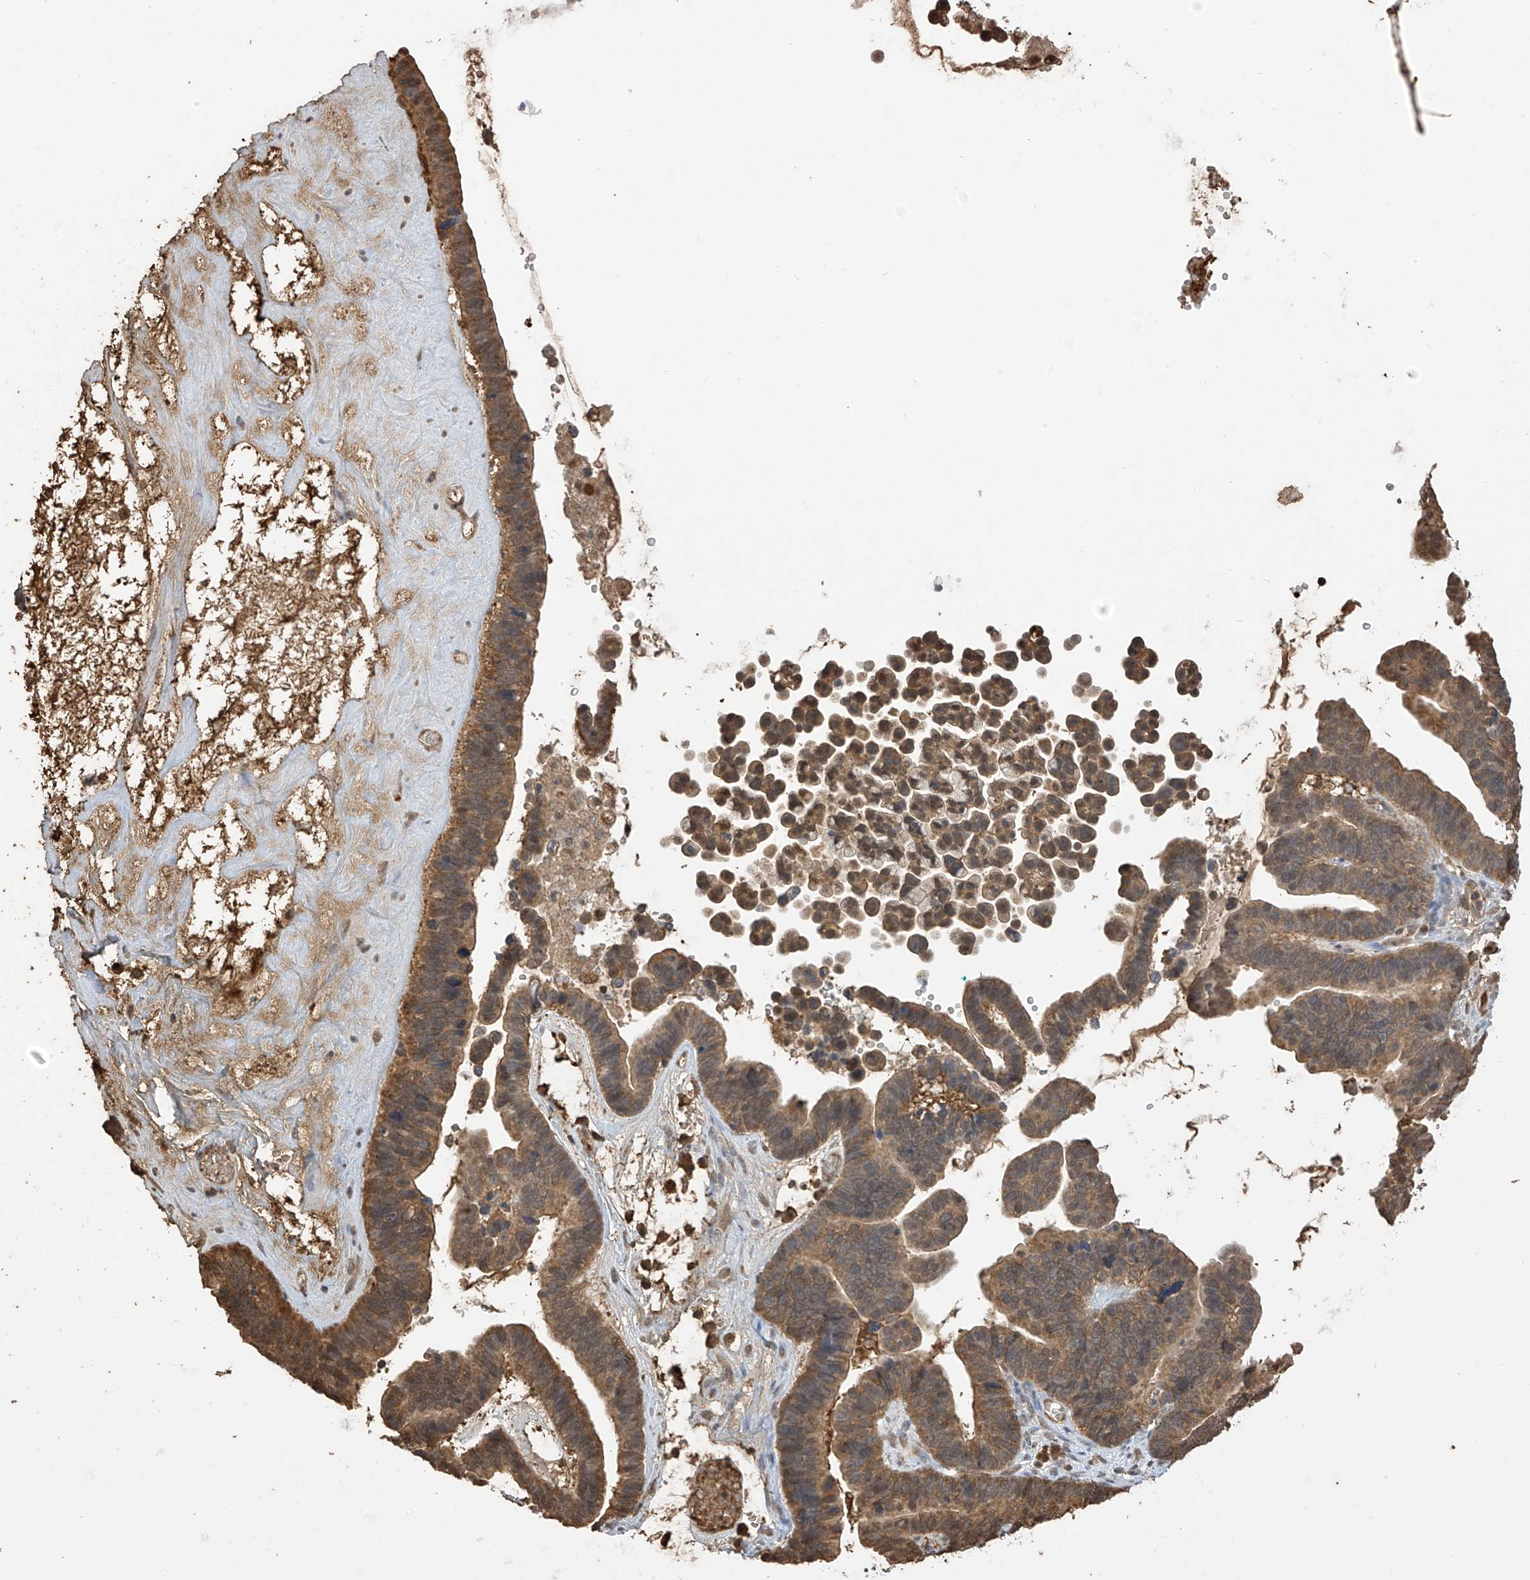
{"staining": {"intensity": "moderate", "quantity": ">75%", "location": "cytoplasmic/membranous"}, "tissue": "ovarian cancer", "cell_type": "Tumor cells", "image_type": "cancer", "snomed": [{"axis": "morphology", "description": "Cystadenocarcinoma, serous, NOS"}, {"axis": "topography", "description": "Ovary"}], "caption": "An IHC photomicrograph of neoplastic tissue is shown. Protein staining in brown highlights moderate cytoplasmic/membranous positivity in ovarian cancer within tumor cells.", "gene": "PNPT1", "patient": {"sex": "female", "age": 56}}